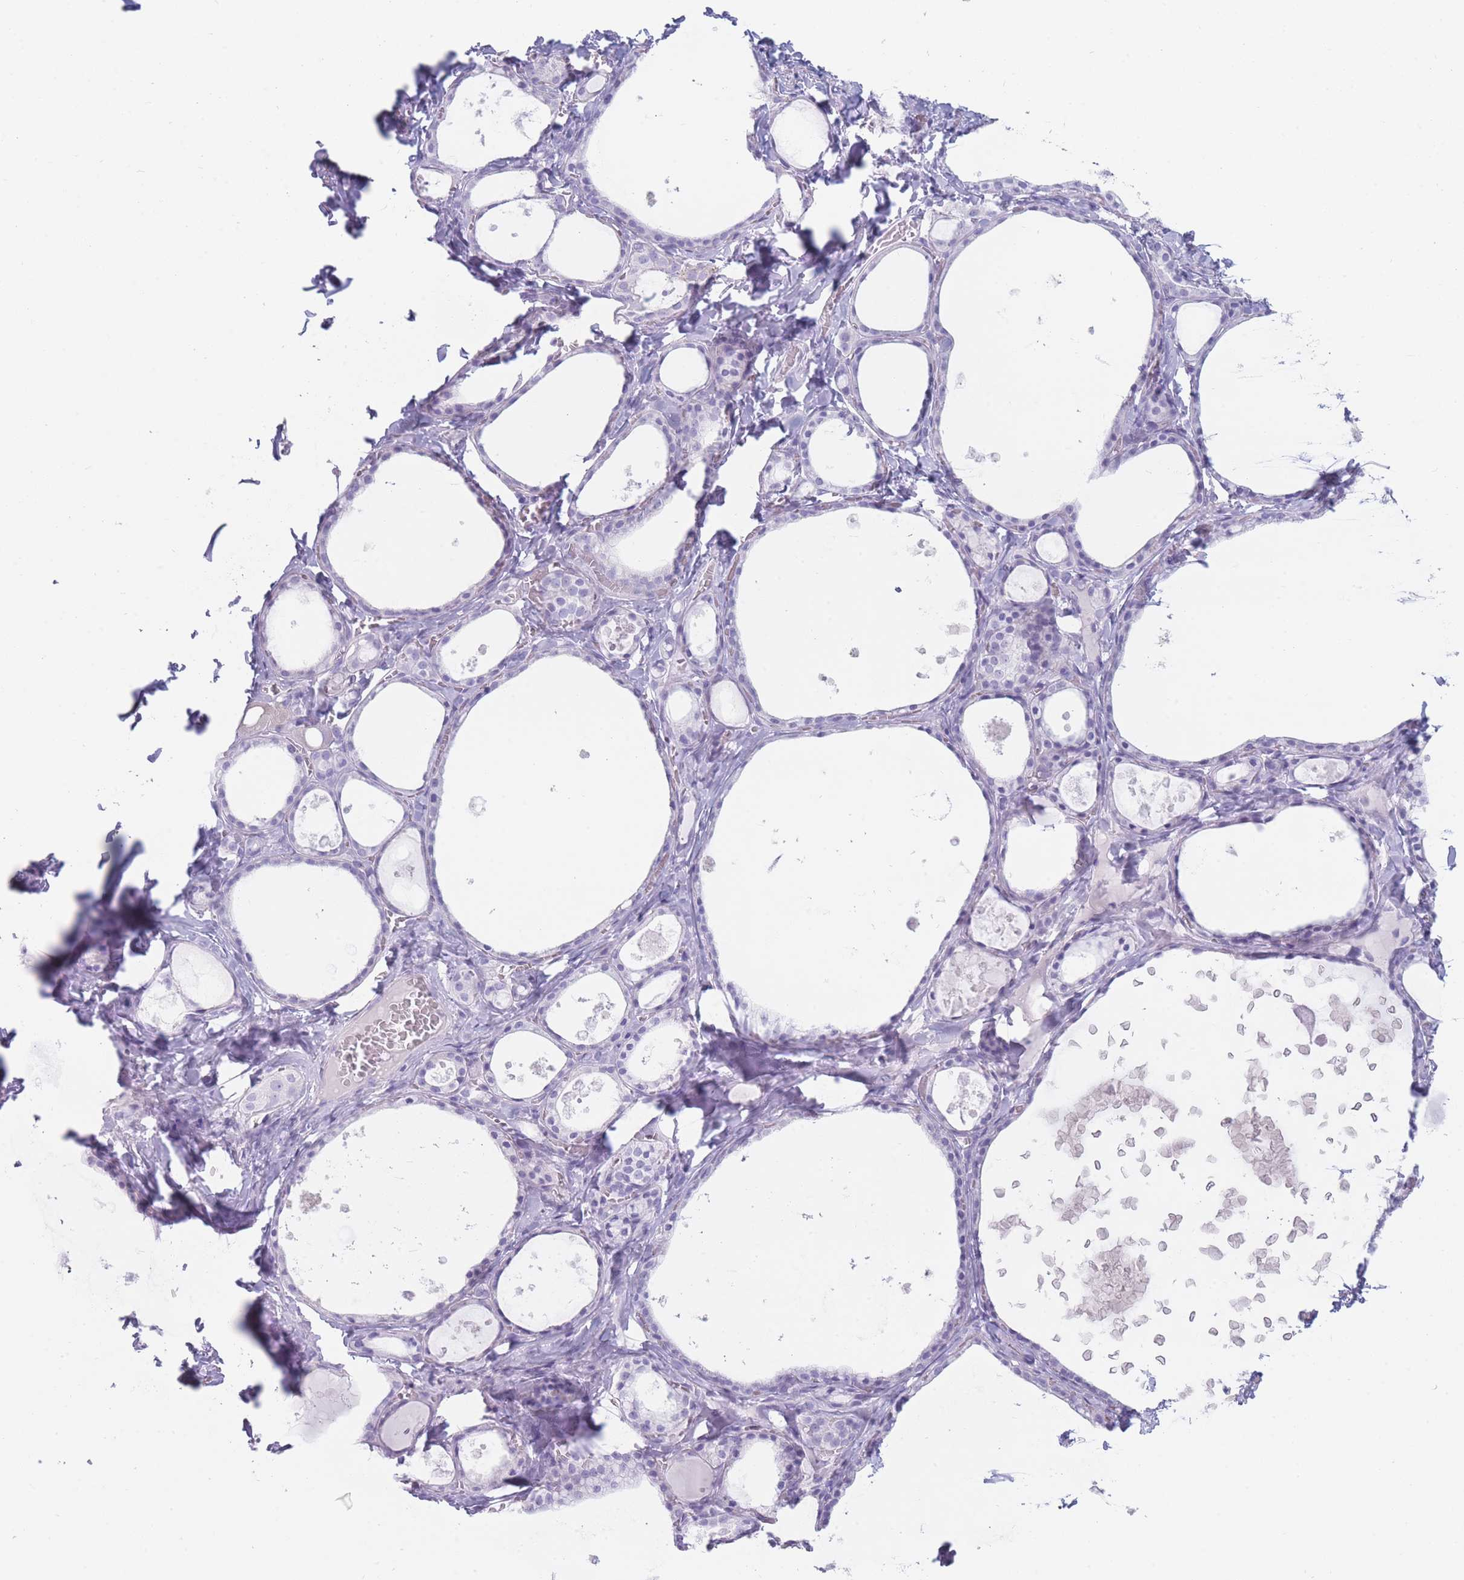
{"staining": {"intensity": "negative", "quantity": "none", "location": "none"}, "tissue": "thyroid gland", "cell_type": "Glandular cells", "image_type": "normal", "snomed": [{"axis": "morphology", "description": "Normal tissue, NOS"}, {"axis": "topography", "description": "Thyroid gland"}], "caption": "A high-resolution histopathology image shows immunohistochemistry staining of benign thyroid gland, which exhibits no significant expression in glandular cells.", "gene": "GPR12", "patient": {"sex": "male", "age": 56}}